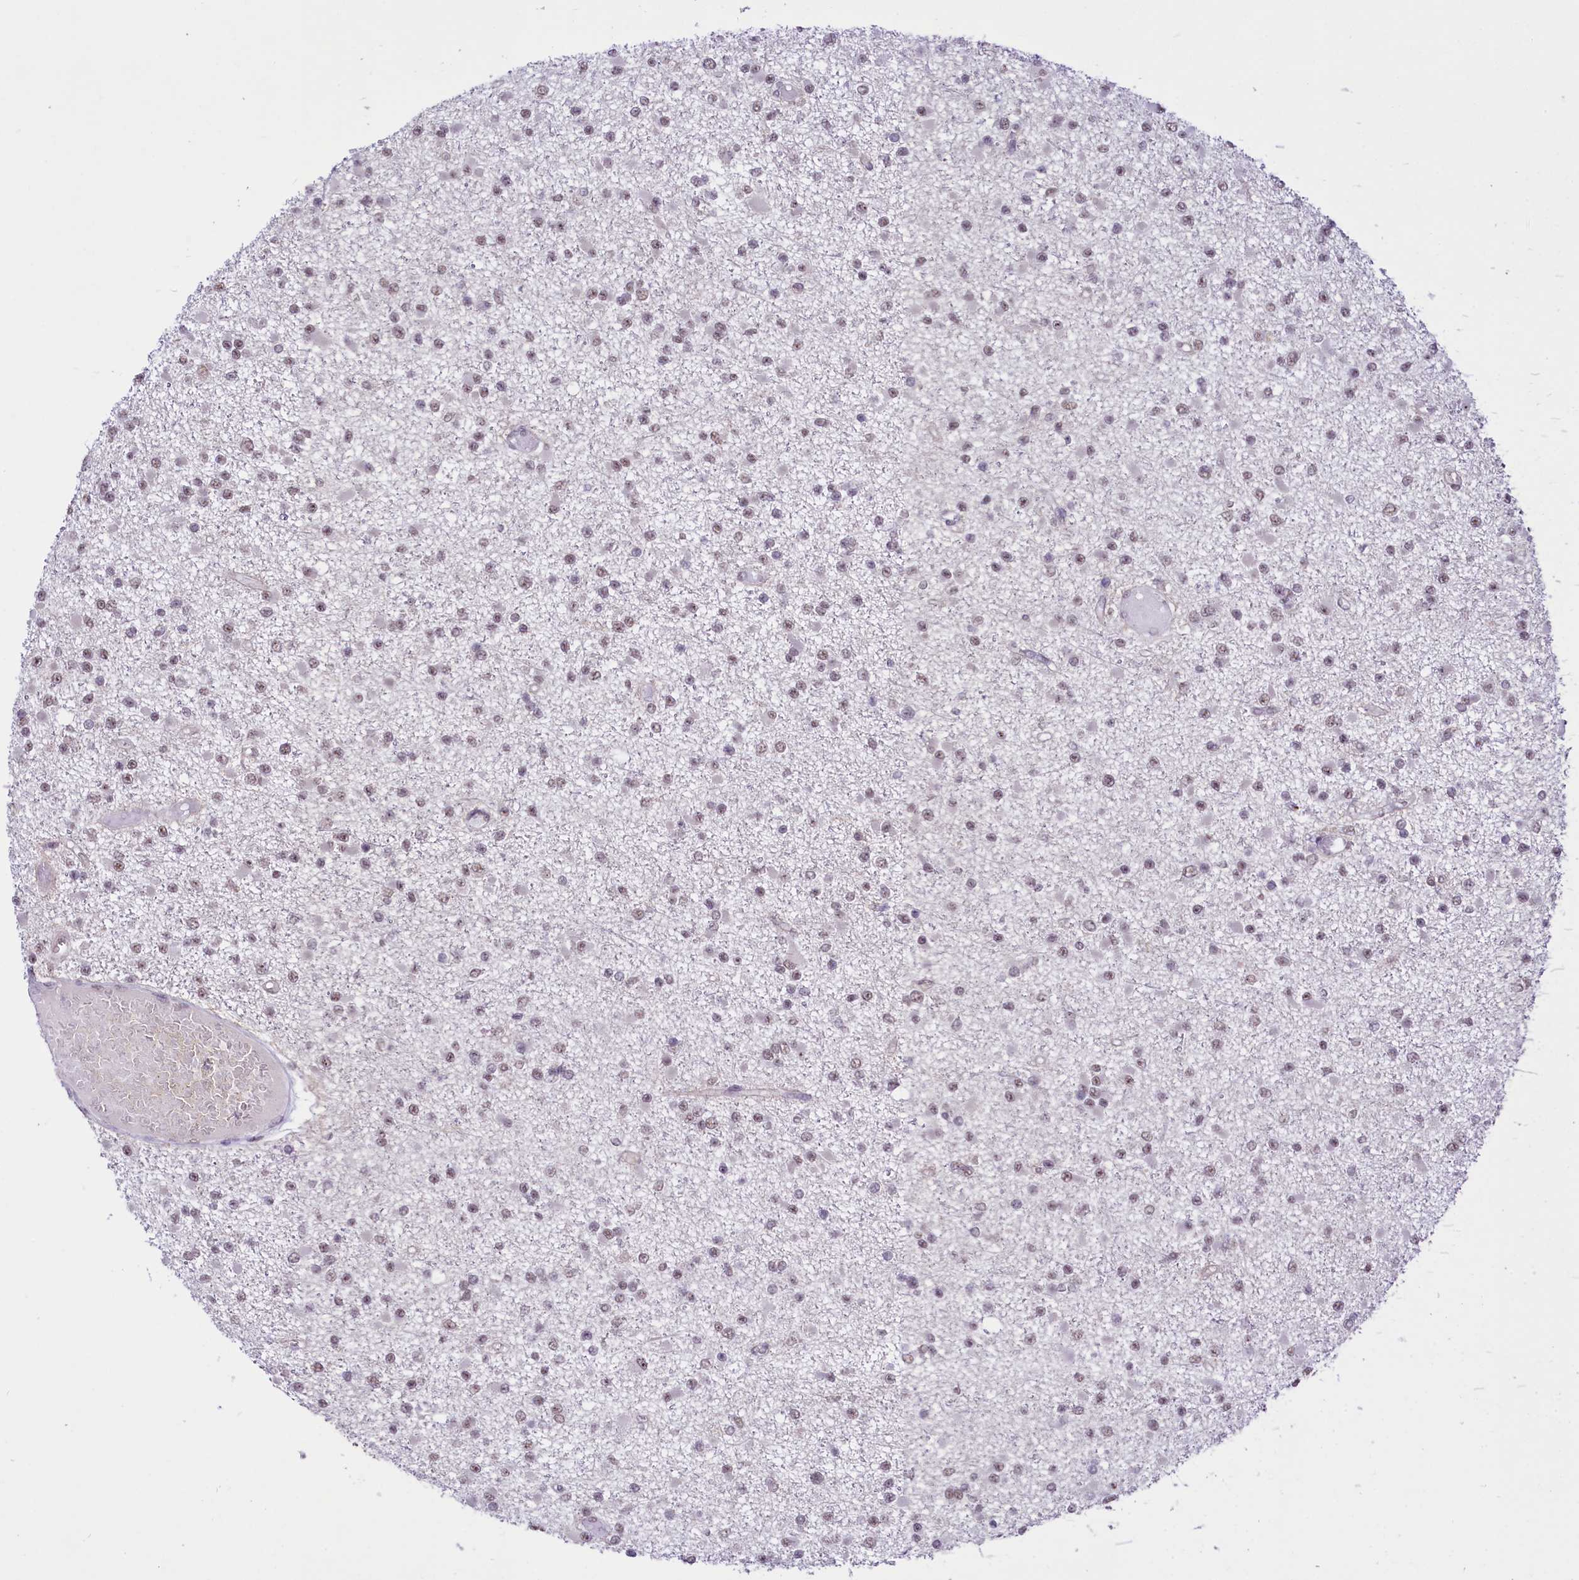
{"staining": {"intensity": "weak", "quantity": "<25%", "location": "nuclear"}, "tissue": "glioma", "cell_type": "Tumor cells", "image_type": "cancer", "snomed": [{"axis": "morphology", "description": "Glioma, malignant, Low grade"}, {"axis": "topography", "description": "Brain"}], "caption": "DAB immunohistochemical staining of human malignant low-grade glioma reveals no significant expression in tumor cells.", "gene": "ANKS3", "patient": {"sex": "female", "age": 22}}